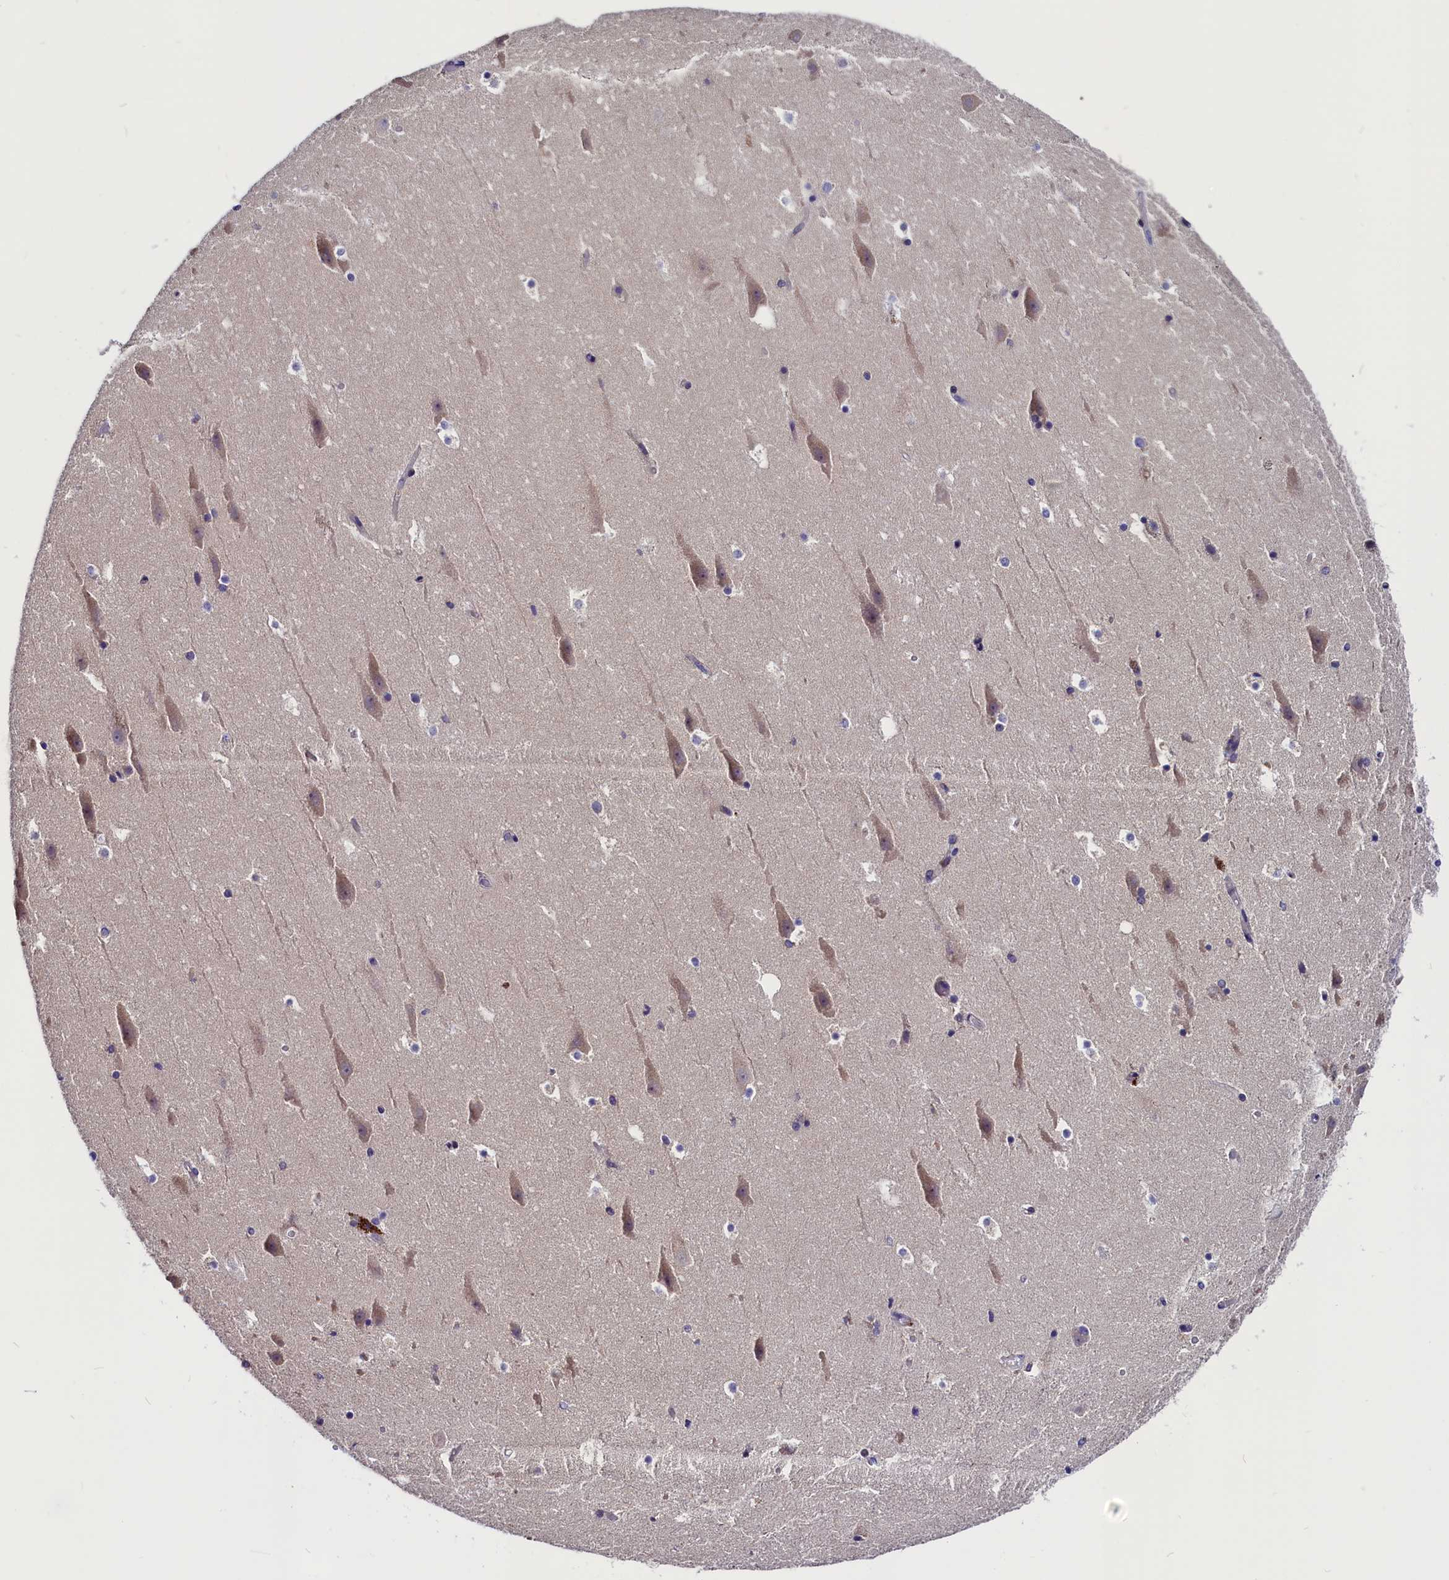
{"staining": {"intensity": "negative", "quantity": "none", "location": "none"}, "tissue": "hippocampus", "cell_type": "Glial cells", "image_type": "normal", "snomed": [{"axis": "morphology", "description": "Normal tissue, NOS"}, {"axis": "topography", "description": "Hippocampus"}], "caption": "The immunohistochemistry image has no significant positivity in glial cells of hippocampus.", "gene": "CCBE1", "patient": {"sex": "female", "age": 52}}